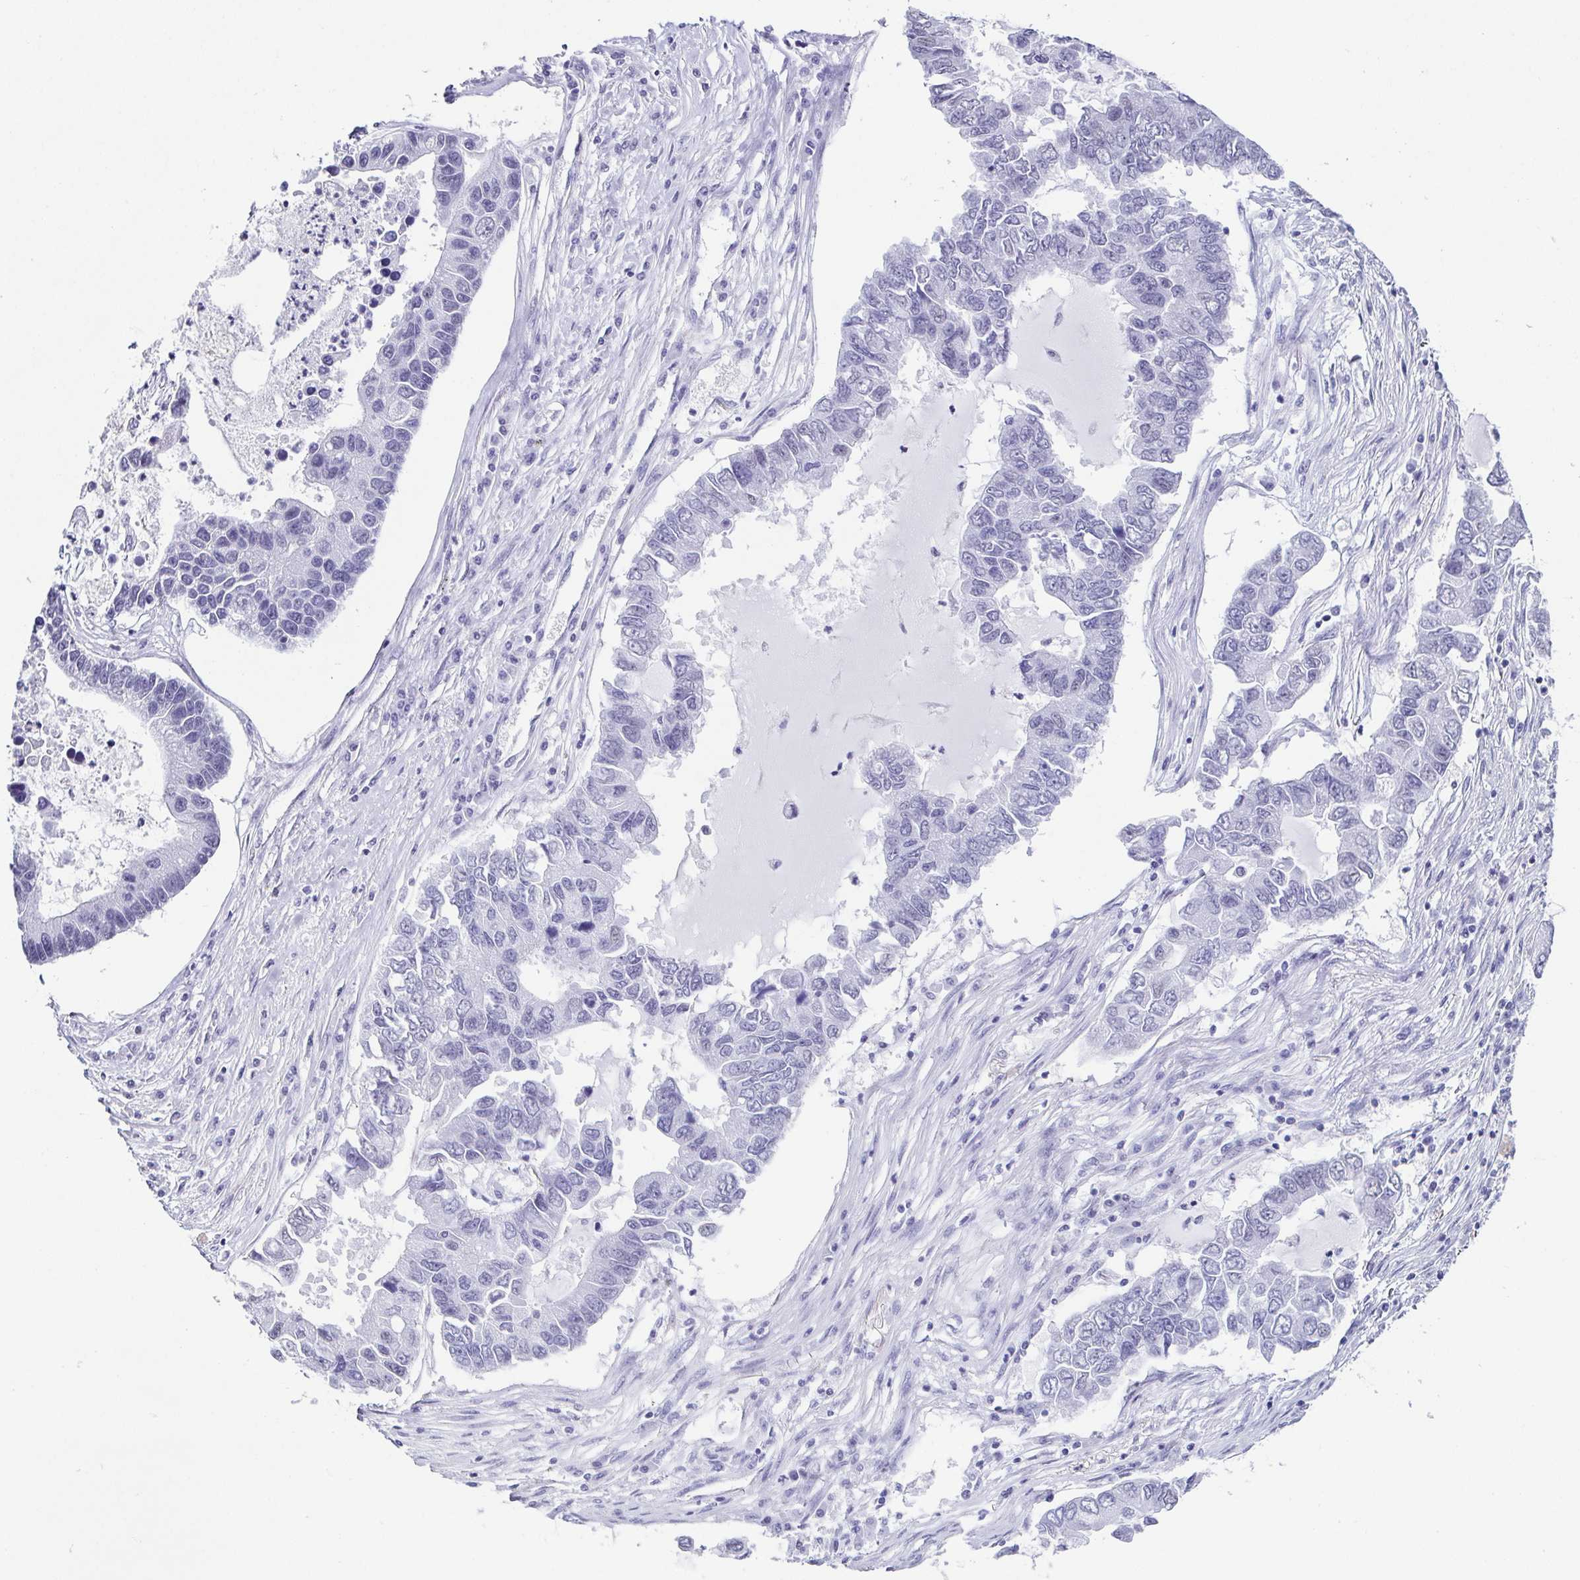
{"staining": {"intensity": "negative", "quantity": "none", "location": "none"}, "tissue": "lung cancer", "cell_type": "Tumor cells", "image_type": "cancer", "snomed": [{"axis": "morphology", "description": "Adenocarcinoma, NOS"}, {"axis": "topography", "description": "Bronchus"}, {"axis": "topography", "description": "Lung"}], "caption": "Photomicrograph shows no protein staining in tumor cells of lung cancer (adenocarcinoma) tissue.", "gene": "ESX1", "patient": {"sex": "female", "age": 51}}